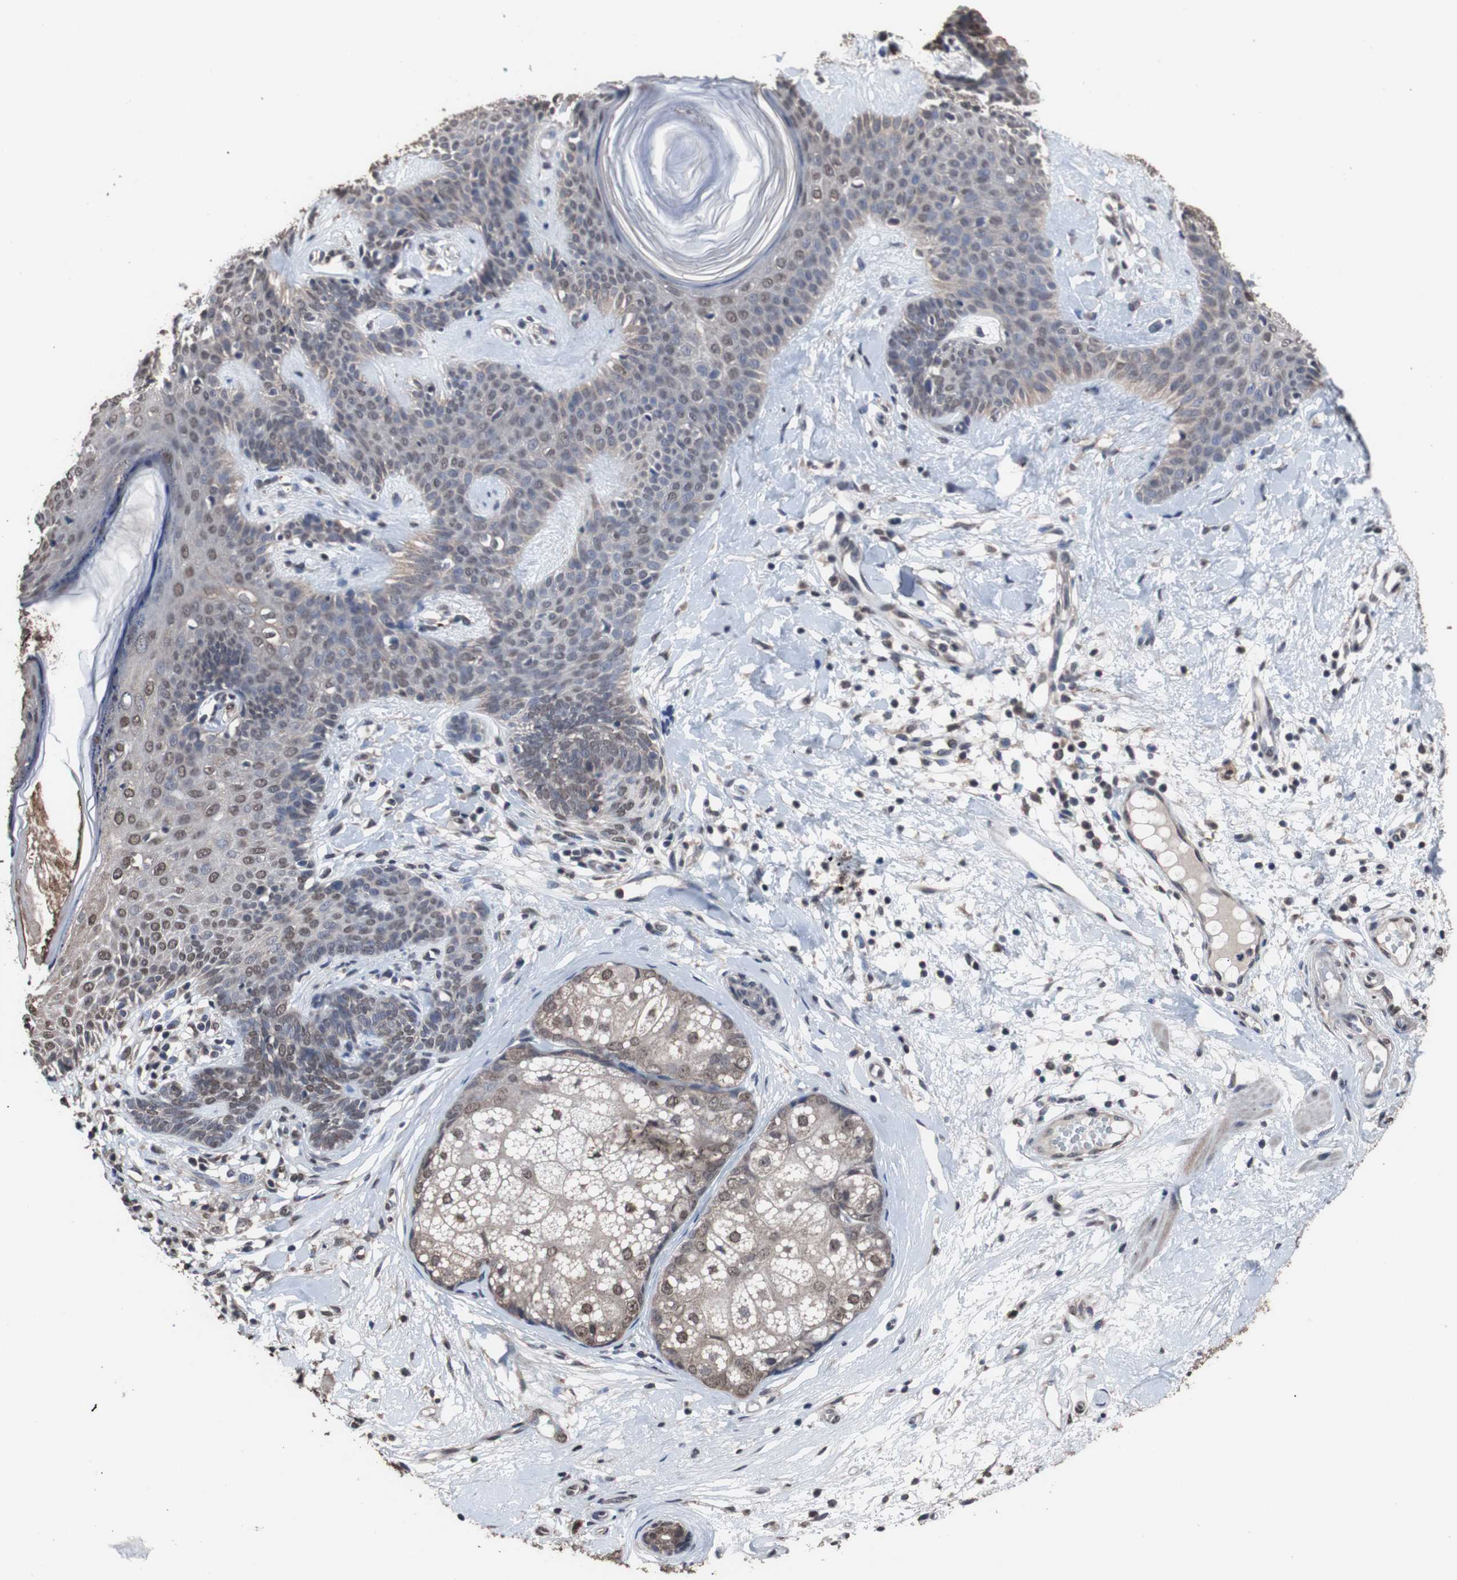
{"staining": {"intensity": "weak", "quantity": "25%-75%", "location": "nuclear"}, "tissue": "skin cancer", "cell_type": "Tumor cells", "image_type": "cancer", "snomed": [{"axis": "morphology", "description": "Developmental malformation"}, {"axis": "morphology", "description": "Basal cell carcinoma"}, {"axis": "topography", "description": "Skin"}], "caption": "A low amount of weak nuclear expression is present in approximately 25%-75% of tumor cells in skin cancer (basal cell carcinoma) tissue.", "gene": "MED27", "patient": {"sex": "female", "age": 62}}